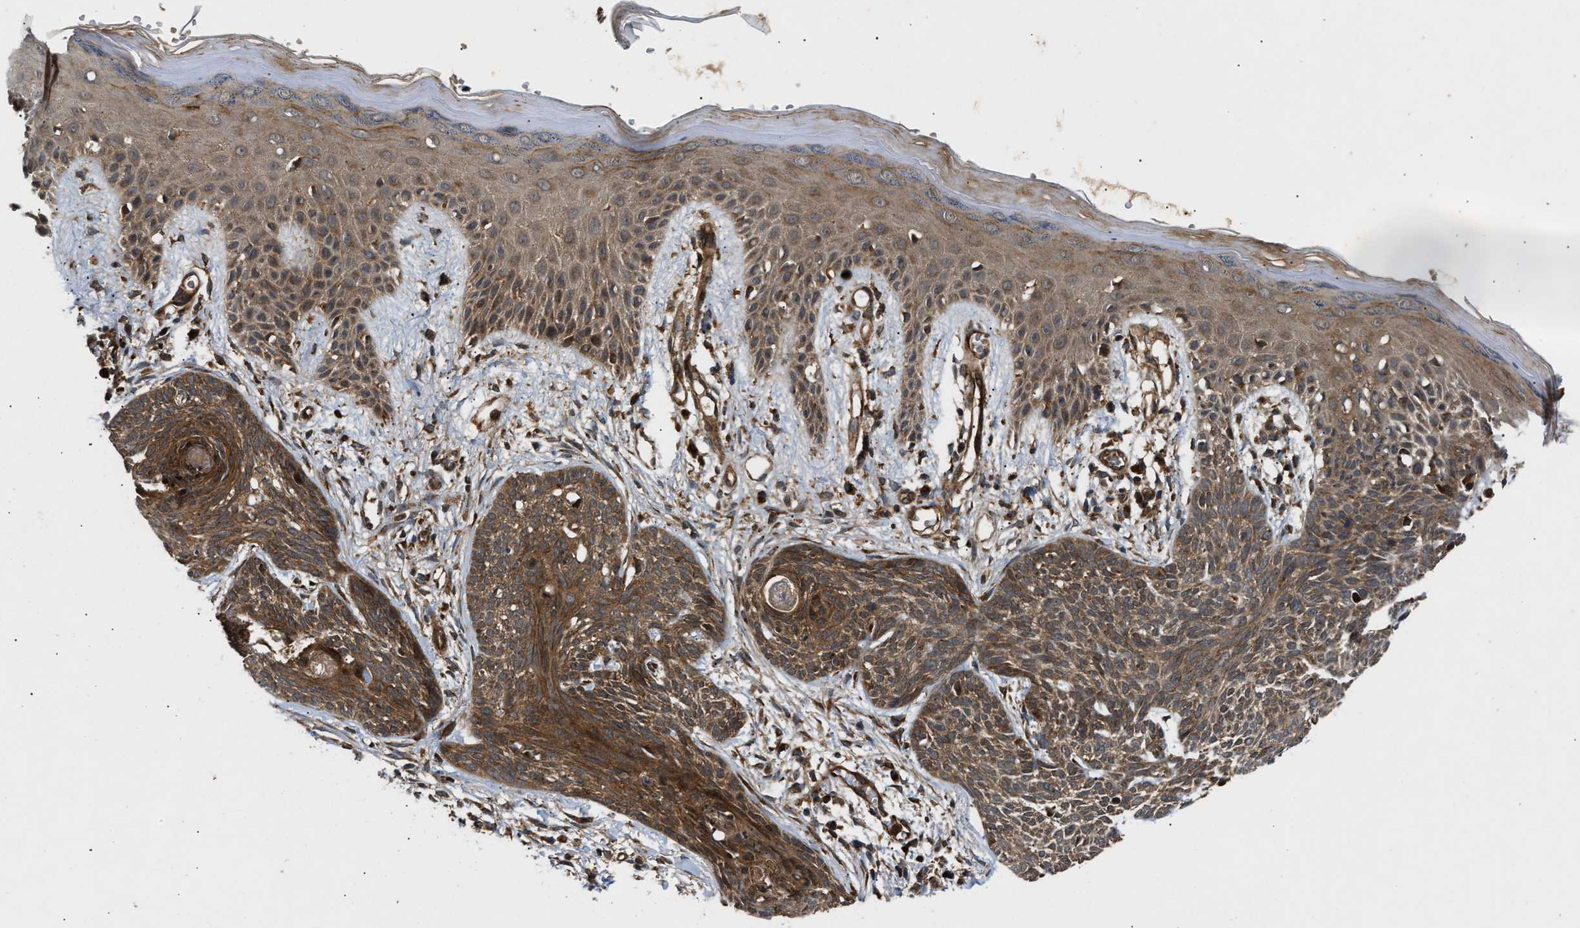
{"staining": {"intensity": "moderate", "quantity": ">75%", "location": "cytoplasmic/membranous"}, "tissue": "skin cancer", "cell_type": "Tumor cells", "image_type": "cancer", "snomed": [{"axis": "morphology", "description": "Basal cell carcinoma"}, {"axis": "topography", "description": "Skin"}], "caption": "IHC (DAB) staining of skin basal cell carcinoma displays moderate cytoplasmic/membranous protein staining in about >75% of tumor cells.", "gene": "PNPLA8", "patient": {"sex": "female", "age": 59}}